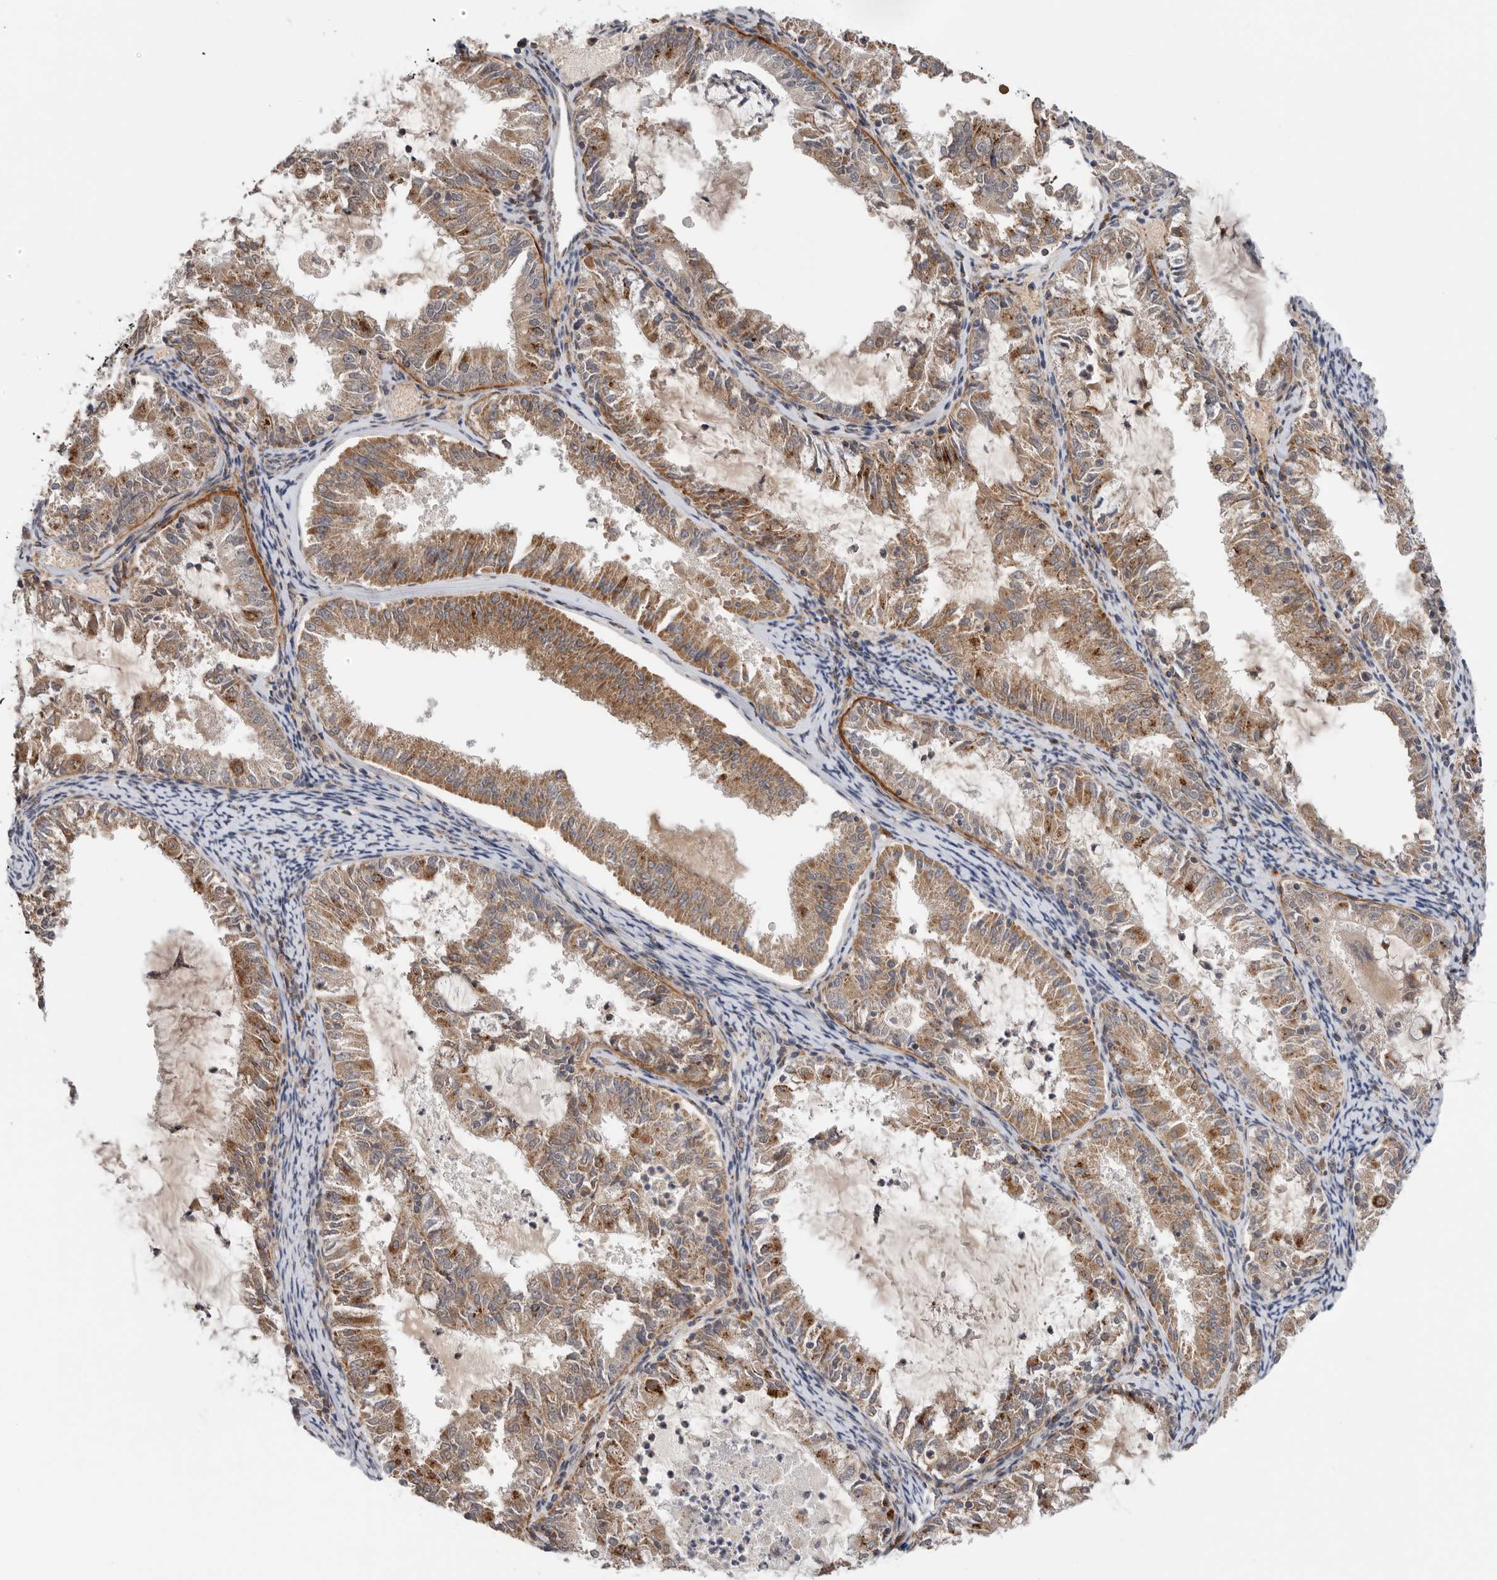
{"staining": {"intensity": "moderate", "quantity": ">75%", "location": "cytoplasmic/membranous"}, "tissue": "endometrial cancer", "cell_type": "Tumor cells", "image_type": "cancer", "snomed": [{"axis": "morphology", "description": "Adenocarcinoma, NOS"}, {"axis": "topography", "description": "Endometrium"}], "caption": "Protein expression by immunohistochemistry (IHC) shows moderate cytoplasmic/membranous positivity in about >75% of tumor cells in endometrial cancer (adenocarcinoma).", "gene": "GALNS", "patient": {"sex": "female", "age": 57}}